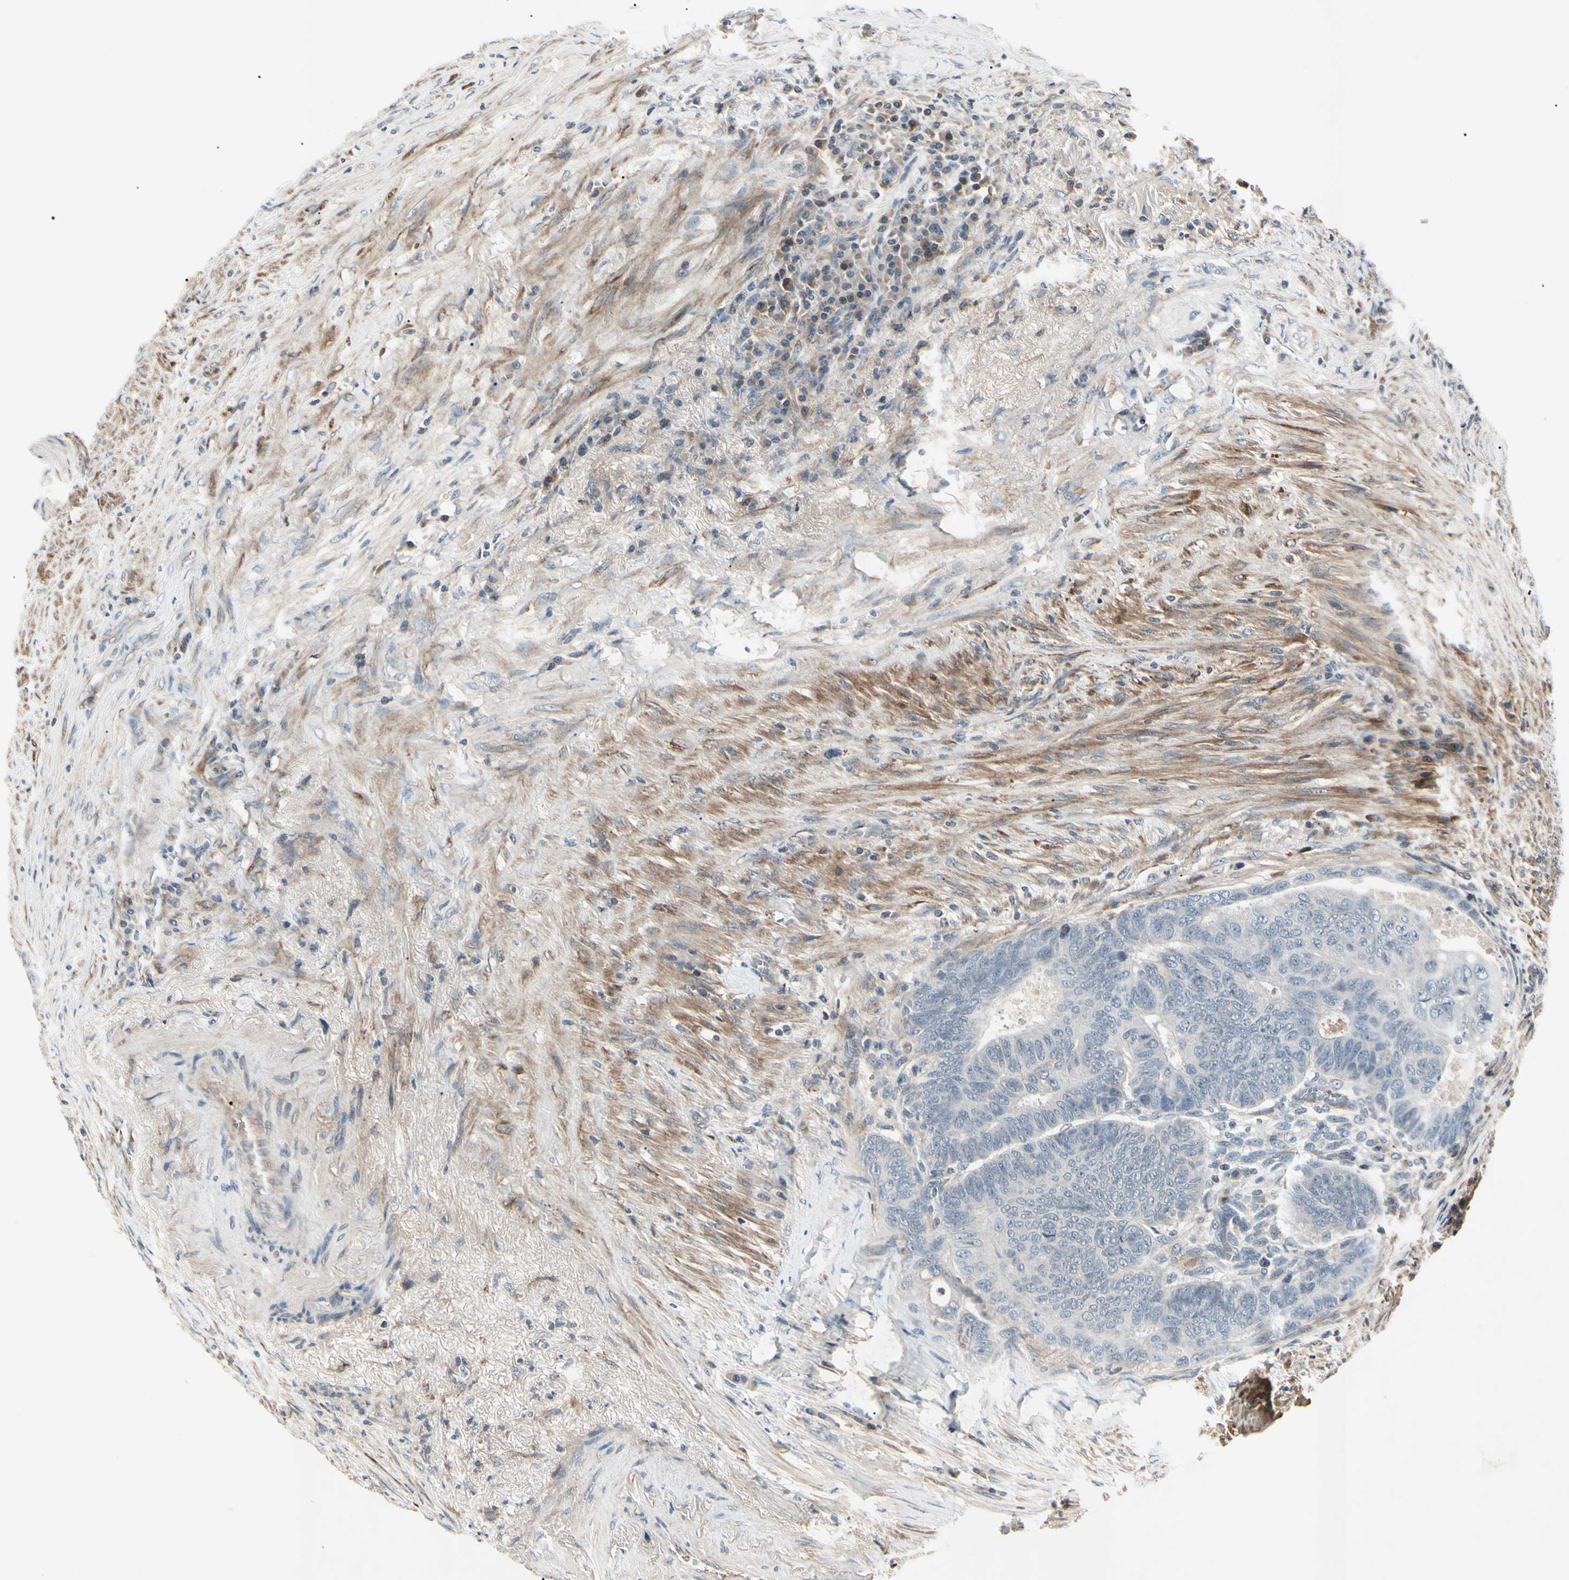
{"staining": {"intensity": "negative", "quantity": "none", "location": "none"}, "tissue": "colorectal cancer", "cell_type": "Tumor cells", "image_type": "cancer", "snomed": [{"axis": "morphology", "description": "Normal tissue, NOS"}, {"axis": "morphology", "description": "Adenocarcinoma, NOS"}, {"axis": "topography", "description": "Rectum"}, {"axis": "topography", "description": "Peripheral nerve tissue"}], "caption": "Immunohistochemistry photomicrograph of colorectal adenocarcinoma stained for a protein (brown), which shows no positivity in tumor cells.", "gene": "AEBP1", "patient": {"sex": "male", "age": 92}}